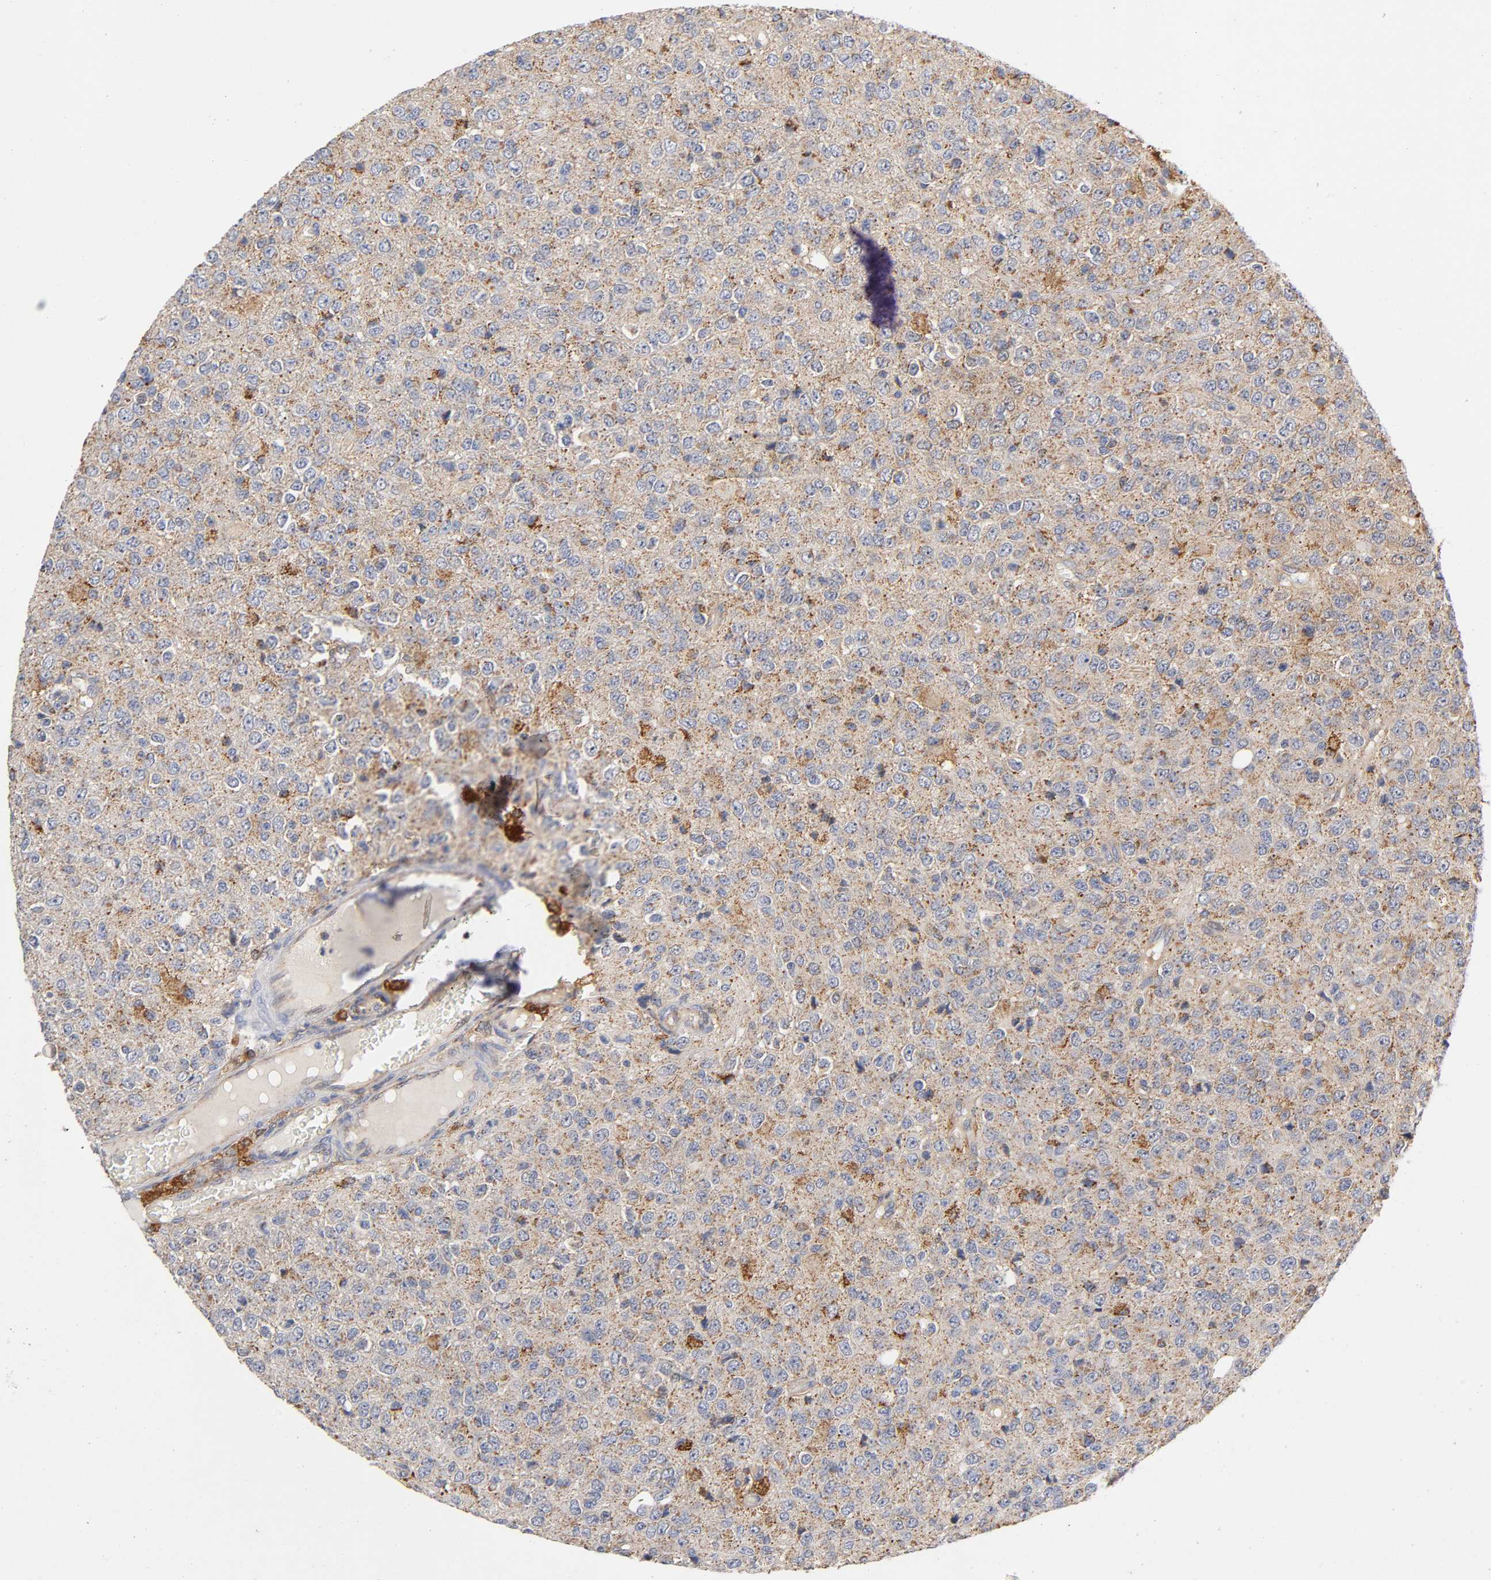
{"staining": {"intensity": "moderate", "quantity": ">75%", "location": "cytoplasmic/membranous"}, "tissue": "glioma", "cell_type": "Tumor cells", "image_type": "cancer", "snomed": [{"axis": "morphology", "description": "Glioma, malignant, High grade"}, {"axis": "topography", "description": "pancreas cauda"}], "caption": "This photomicrograph reveals high-grade glioma (malignant) stained with IHC to label a protein in brown. The cytoplasmic/membranous of tumor cells show moderate positivity for the protein. Nuclei are counter-stained blue.", "gene": "ISG15", "patient": {"sex": "male", "age": 60}}